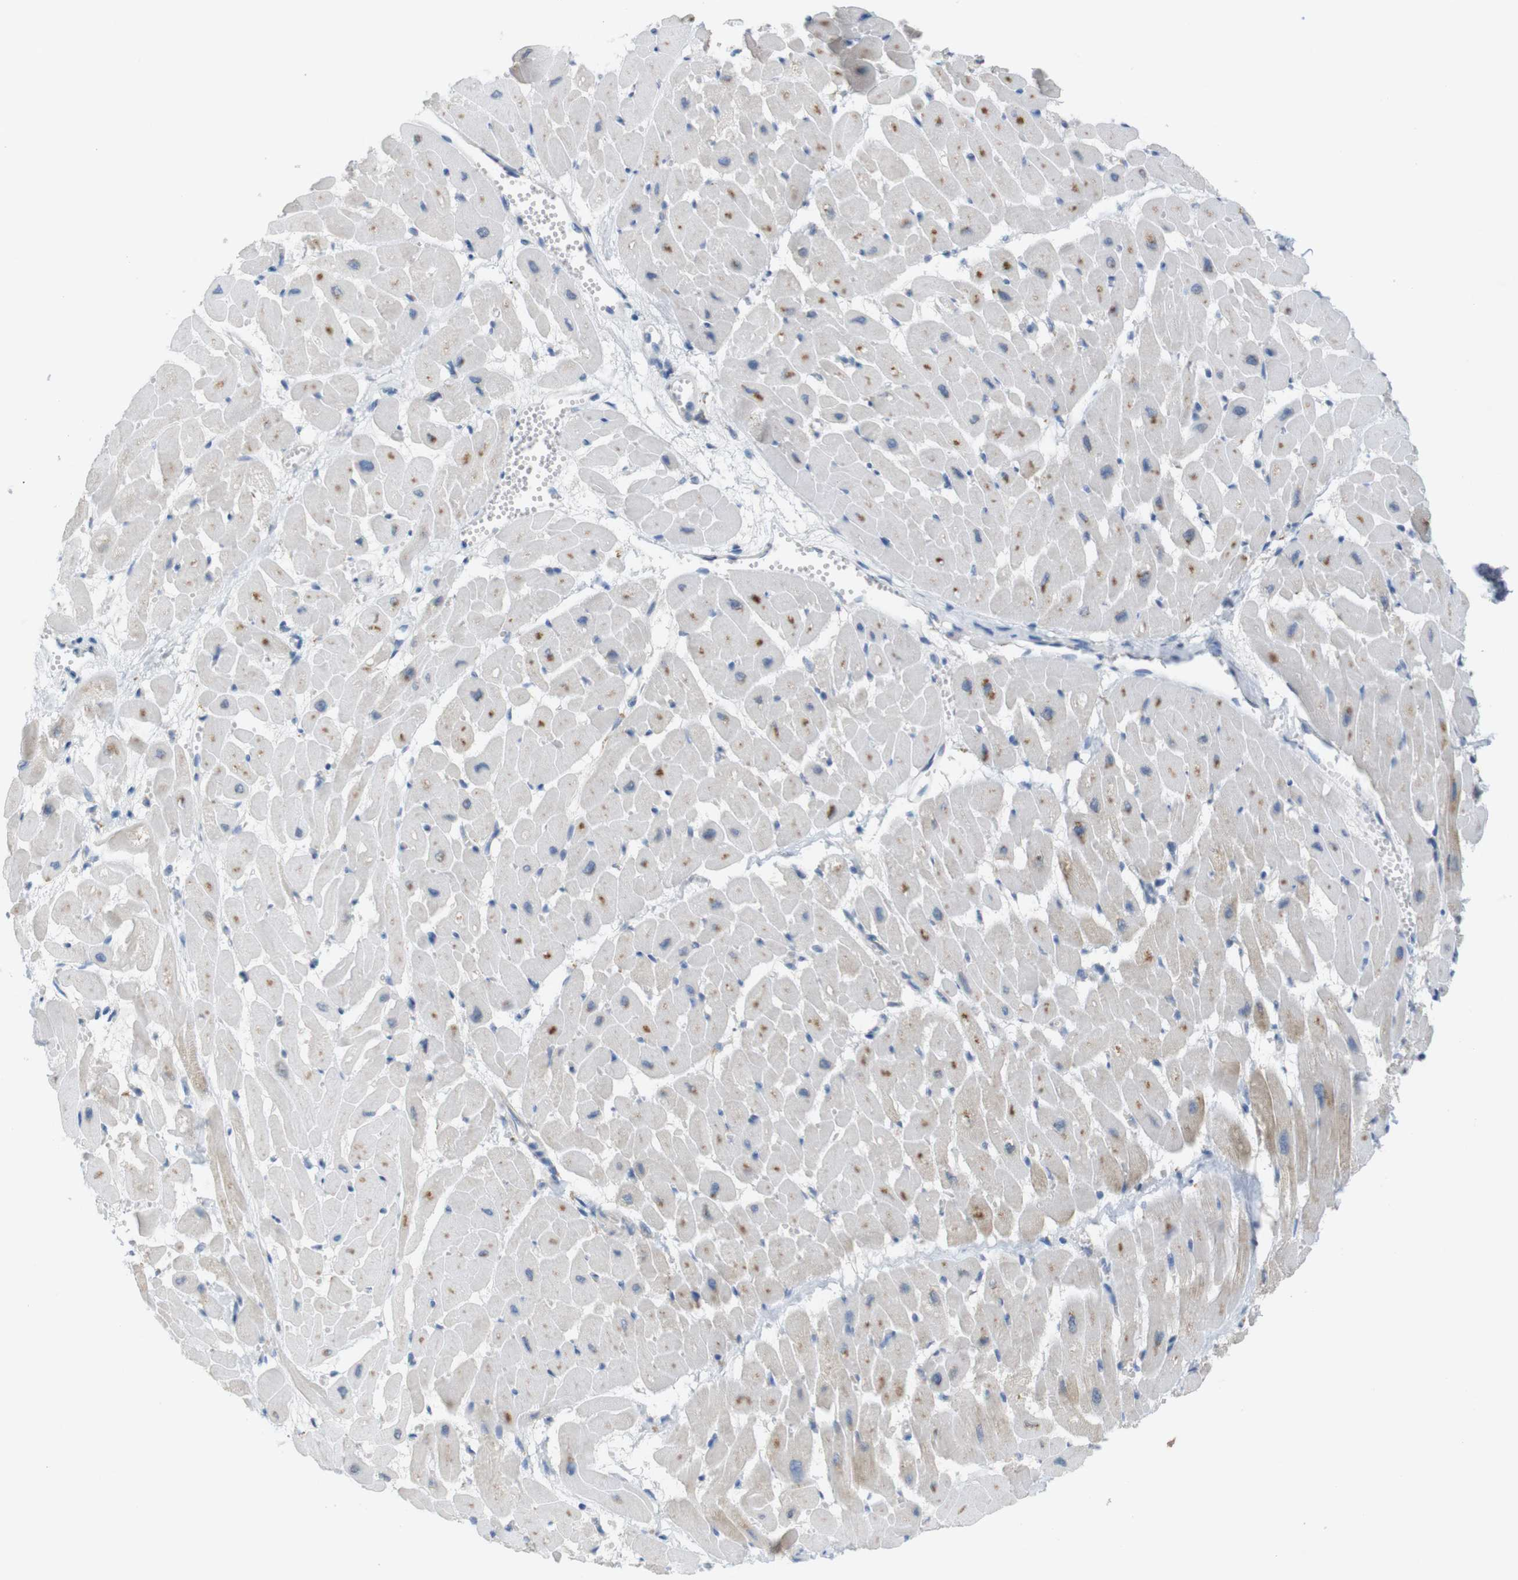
{"staining": {"intensity": "moderate", "quantity": ">75%", "location": "cytoplasmic/membranous"}, "tissue": "heart muscle", "cell_type": "Cardiomyocytes", "image_type": "normal", "snomed": [{"axis": "morphology", "description": "Normal tissue, NOS"}, {"axis": "topography", "description": "Heart"}], "caption": "IHC staining of benign heart muscle, which shows medium levels of moderate cytoplasmic/membranous staining in approximately >75% of cardiomyocytes indicating moderate cytoplasmic/membranous protein expression. The staining was performed using DAB (brown) for protein detection and nuclei were counterstained in hematoxylin (blue).", "gene": "YIPF3", "patient": {"sex": "male", "age": 45}}